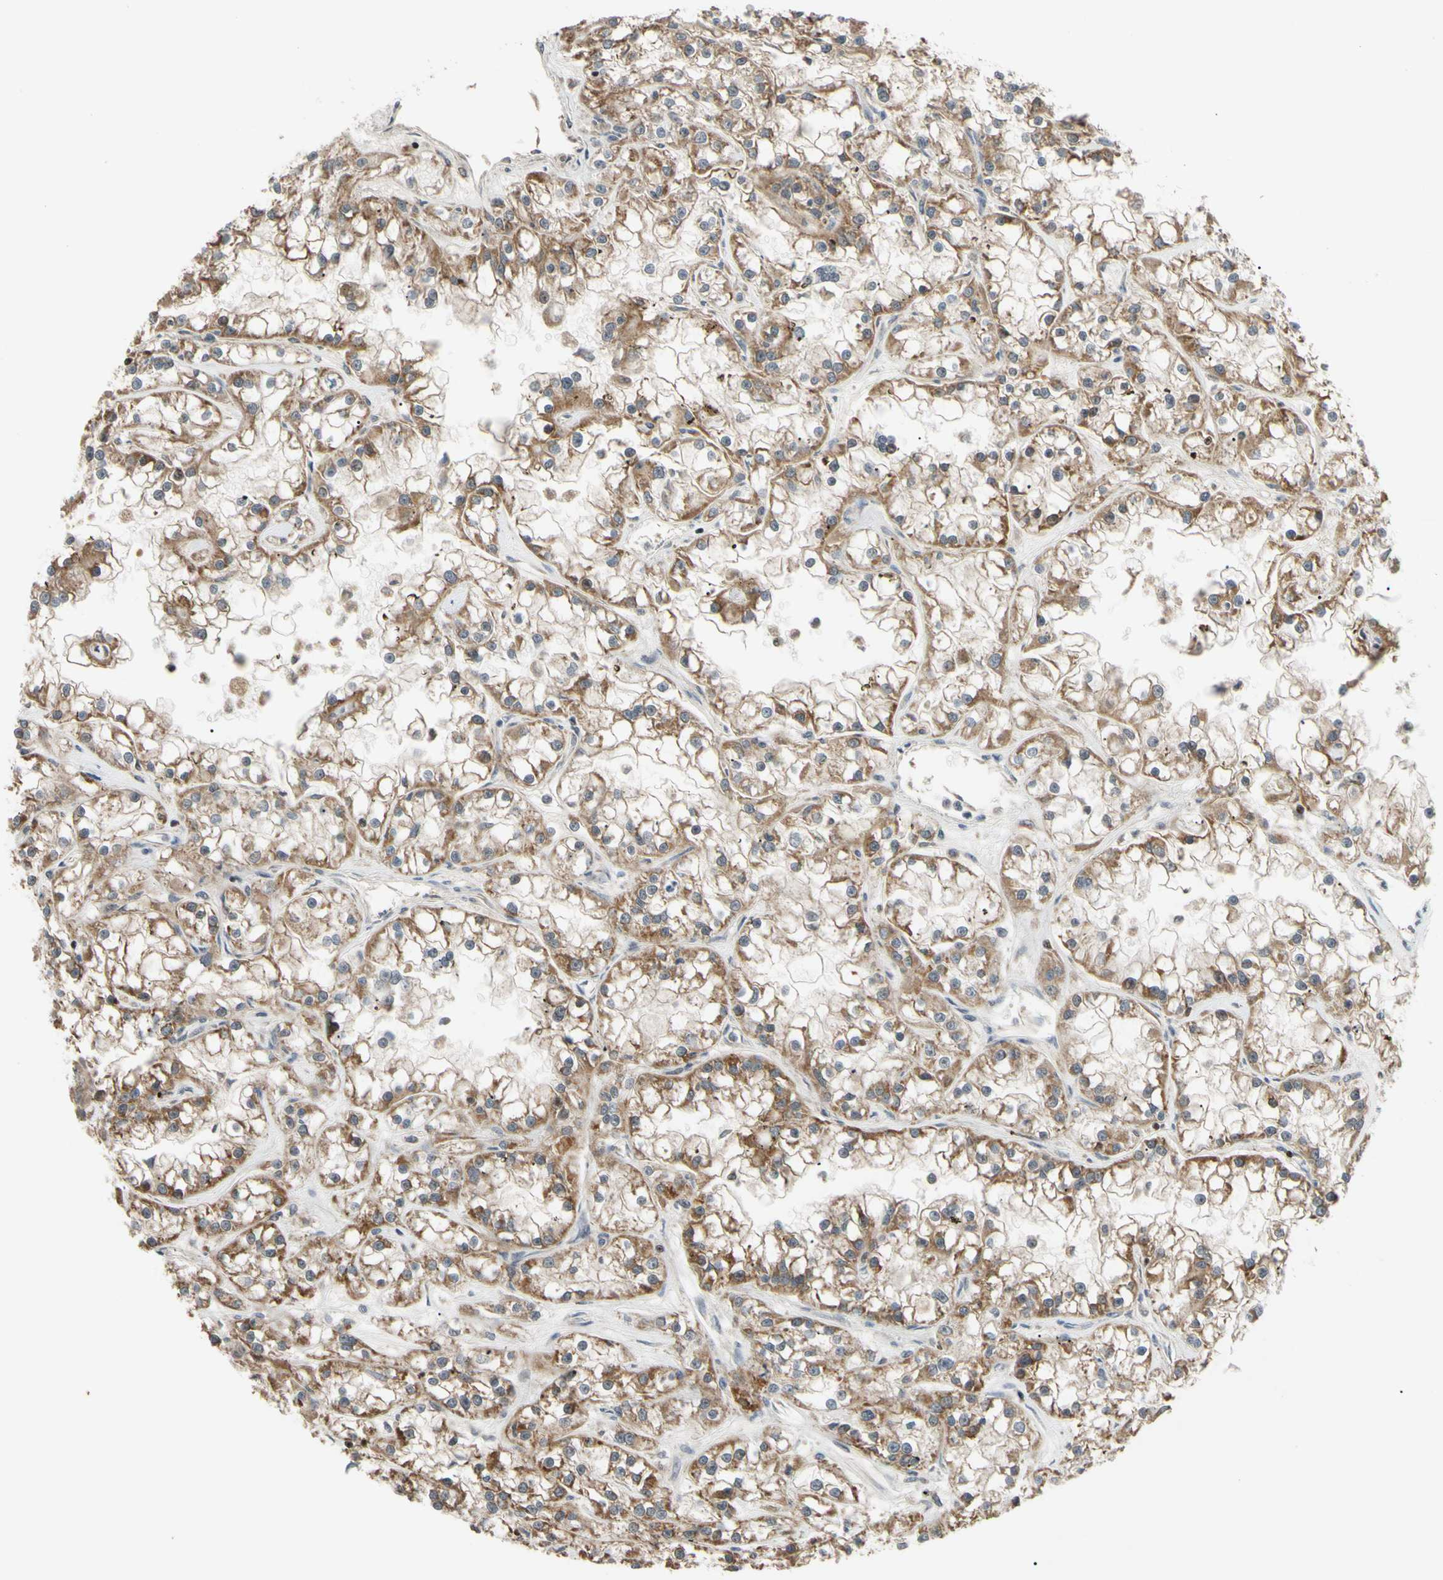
{"staining": {"intensity": "moderate", "quantity": ">75%", "location": "cytoplasmic/membranous"}, "tissue": "renal cancer", "cell_type": "Tumor cells", "image_type": "cancer", "snomed": [{"axis": "morphology", "description": "Adenocarcinoma, NOS"}, {"axis": "topography", "description": "Kidney"}], "caption": "IHC micrograph of neoplastic tissue: human renal cancer stained using immunohistochemistry demonstrates medium levels of moderate protein expression localized specifically in the cytoplasmic/membranous of tumor cells, appearing as a cytoplasmic/membranous brown color.", "gene": "SP4", "patient": {"sex": "female", "age": 52}}